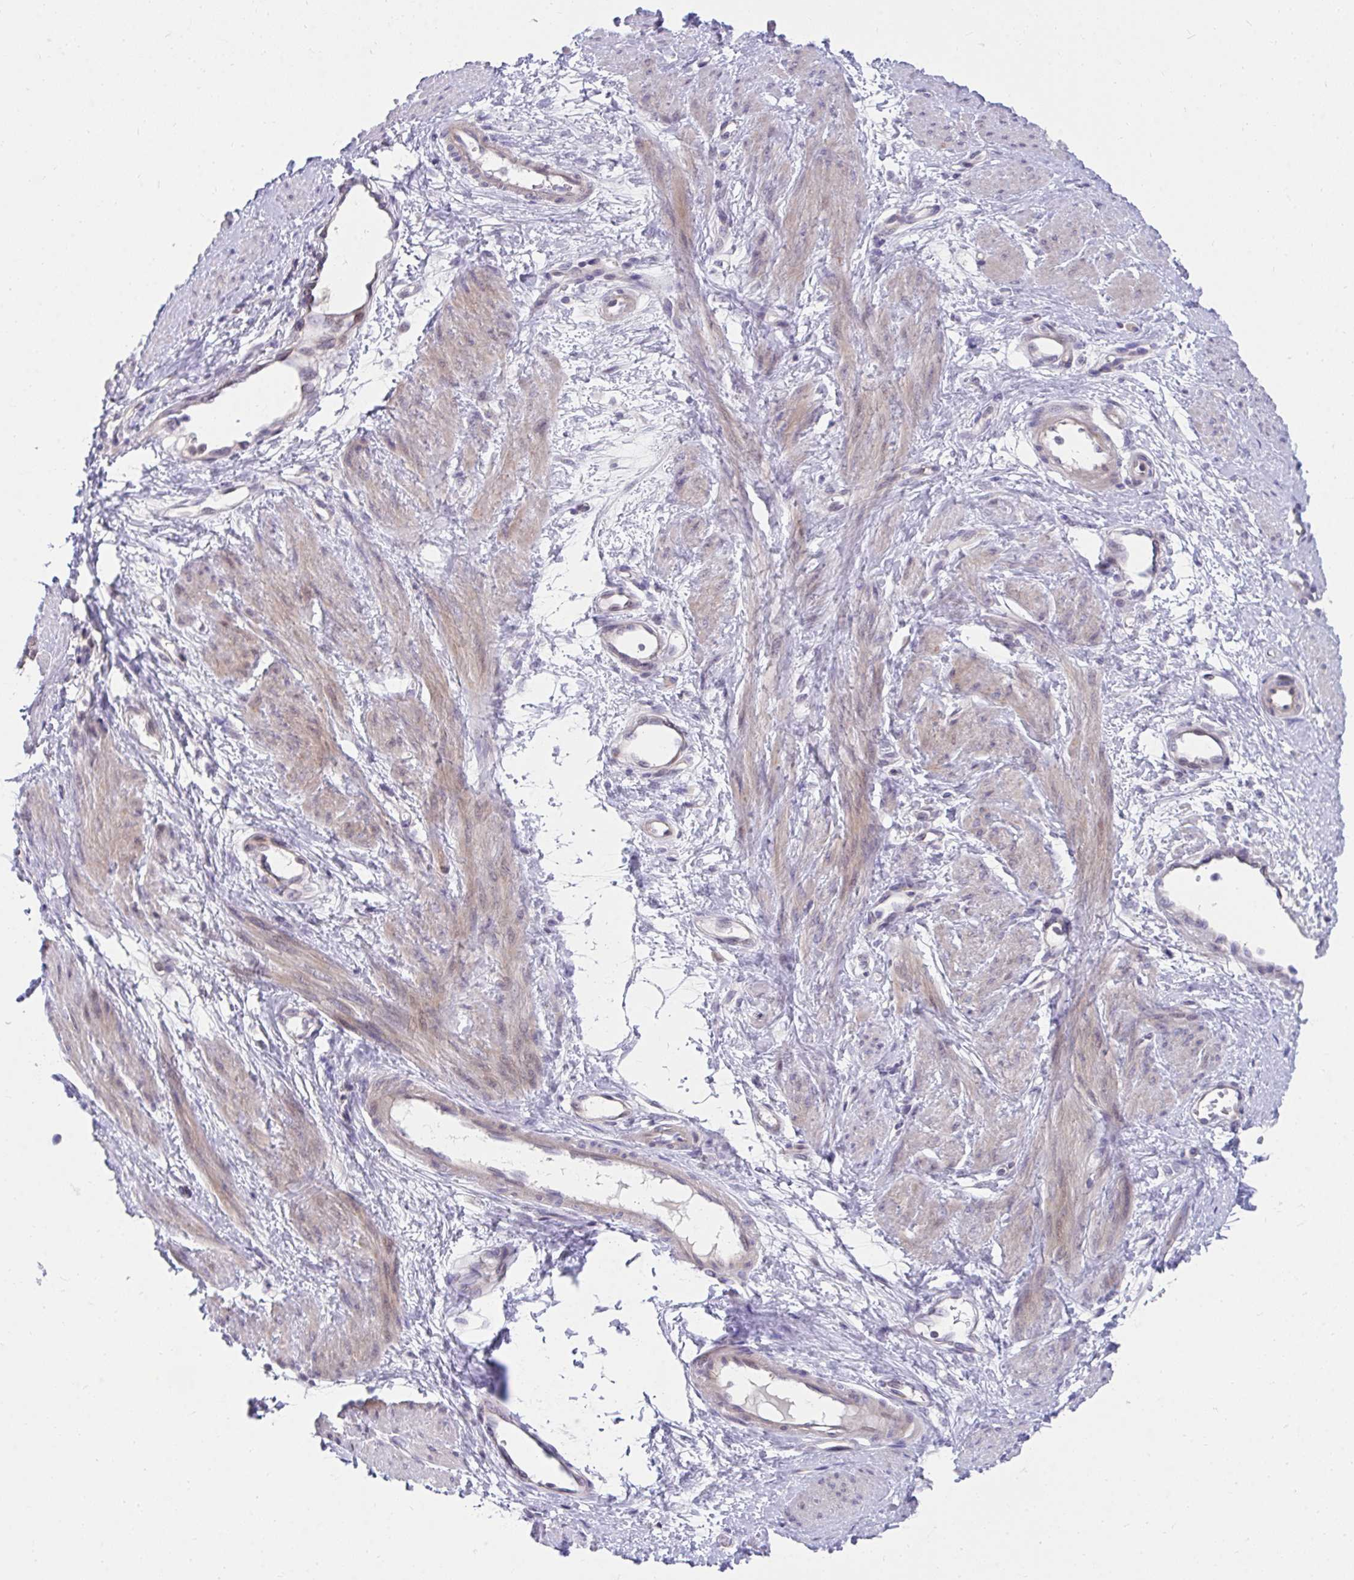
{"staining": {"intensity": "weak", "quantity": "25%-75%", "location": "cytoplasmic/membranous"}, "tissue": "smooth muscle", "cell_type": "Smooth muscle cells", "image_type": "normal", "snomed": [{"axis": "morphology", "description": "Normal tissue, NOS"}, {"axis": "topography", "description": "Smooth muscle"}, {"axis": "topography", "description": "Uterus"}], "caption": "Smooth muscle cells display low levels of weak cytoplasmic/membranous staining in approximately 25%-75% of cells in unremarkable smooth muscle.", "gene": "SLAMF7", "patient": {"sex": "female", "age": 39}}